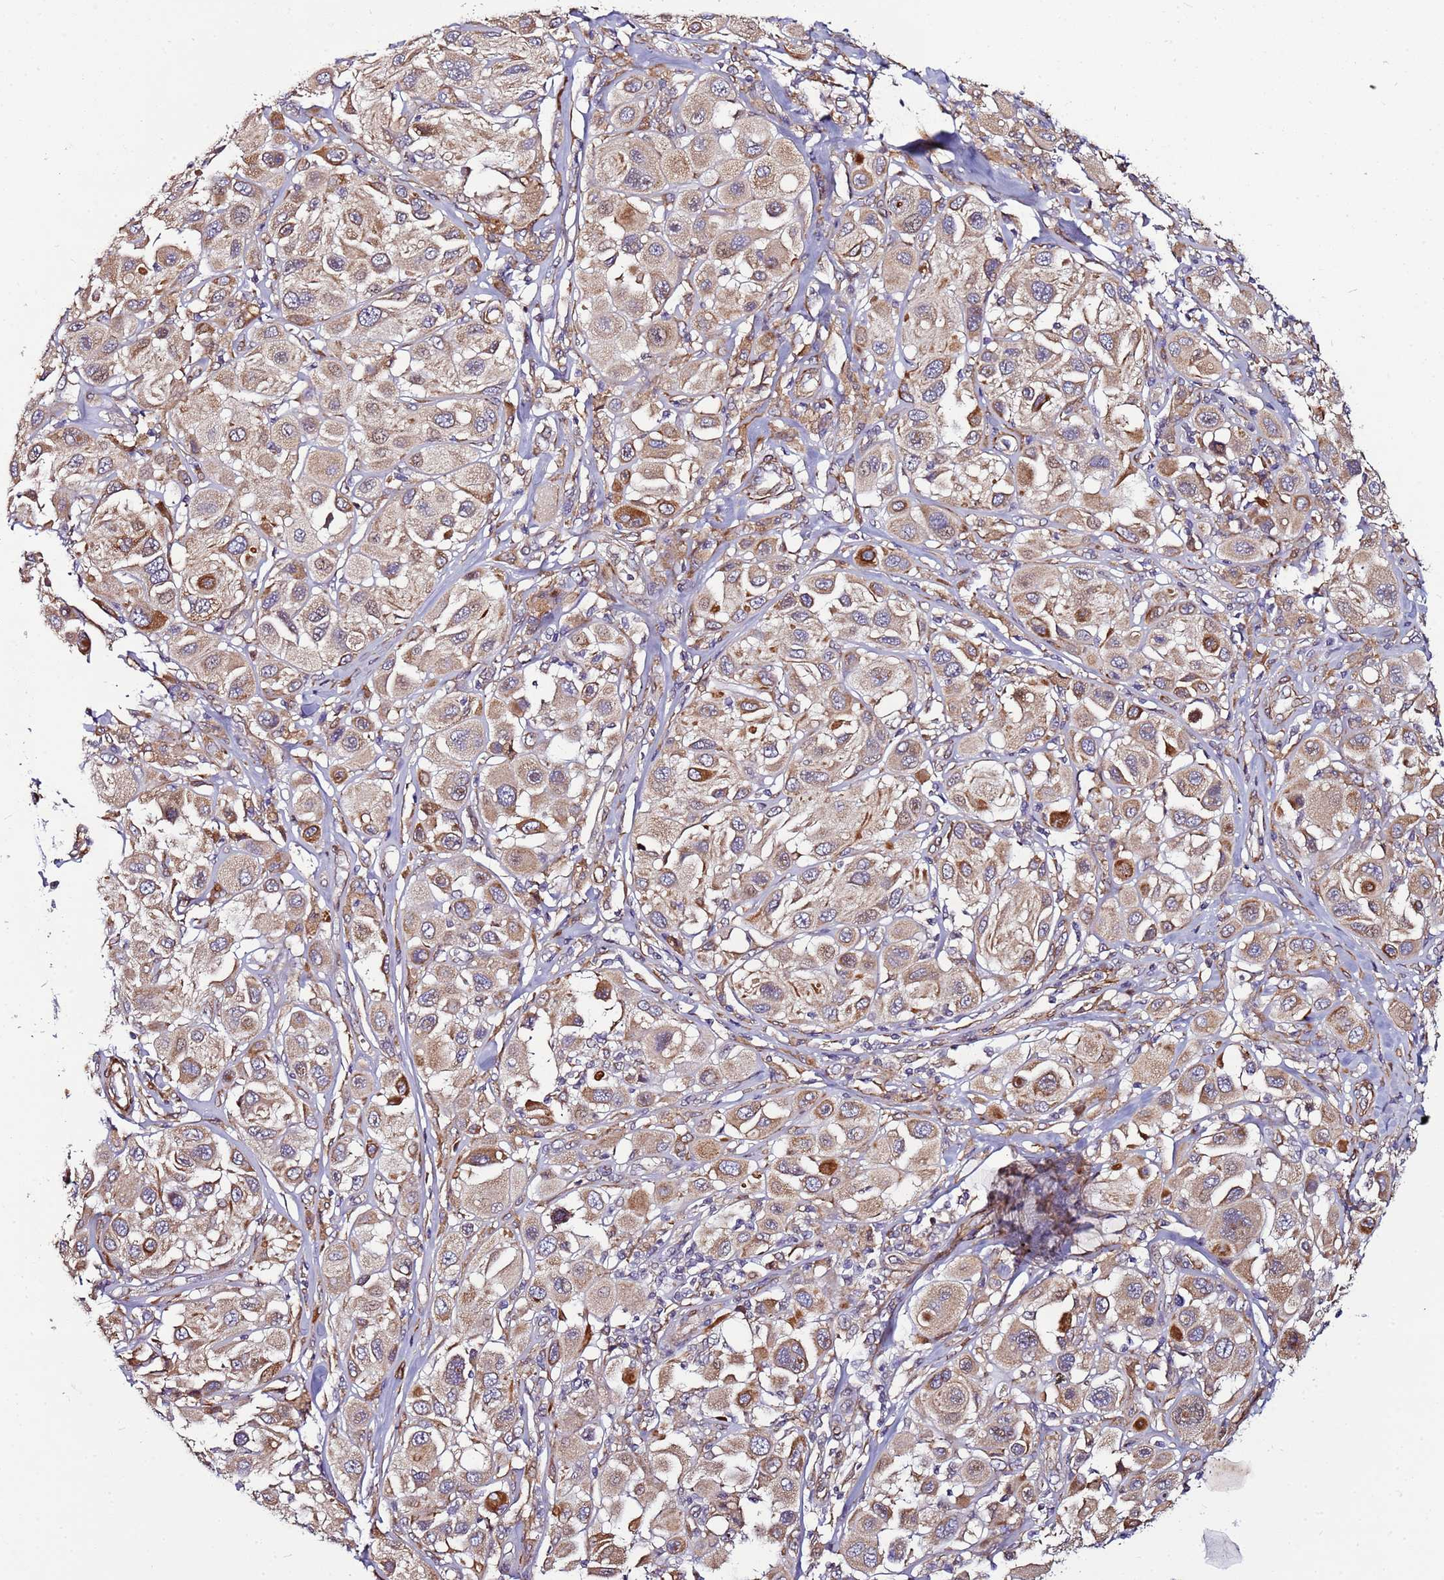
{"staining": {"intensity": "moderate", "quantity": "<25%", "location": "cytoplasmic/membranous"}, "tissue": "melanoma", "cell_type": "Tumor cells", "image_type": "cancer", "snomed": [{"axis": "morphology", "description": "Malignant melanoma, Metastatic site"}, {"axis": "topography", "description": "Skin"}], "caption": "Malignant melanoma (metastatic site) stained with a brown dye exhibits moderate cytoplasmic/membranous positive staining in approximately <25% of tumor cells.", "gene": "MCRIP1", "patient": {"sex": "male", "age": 41}}